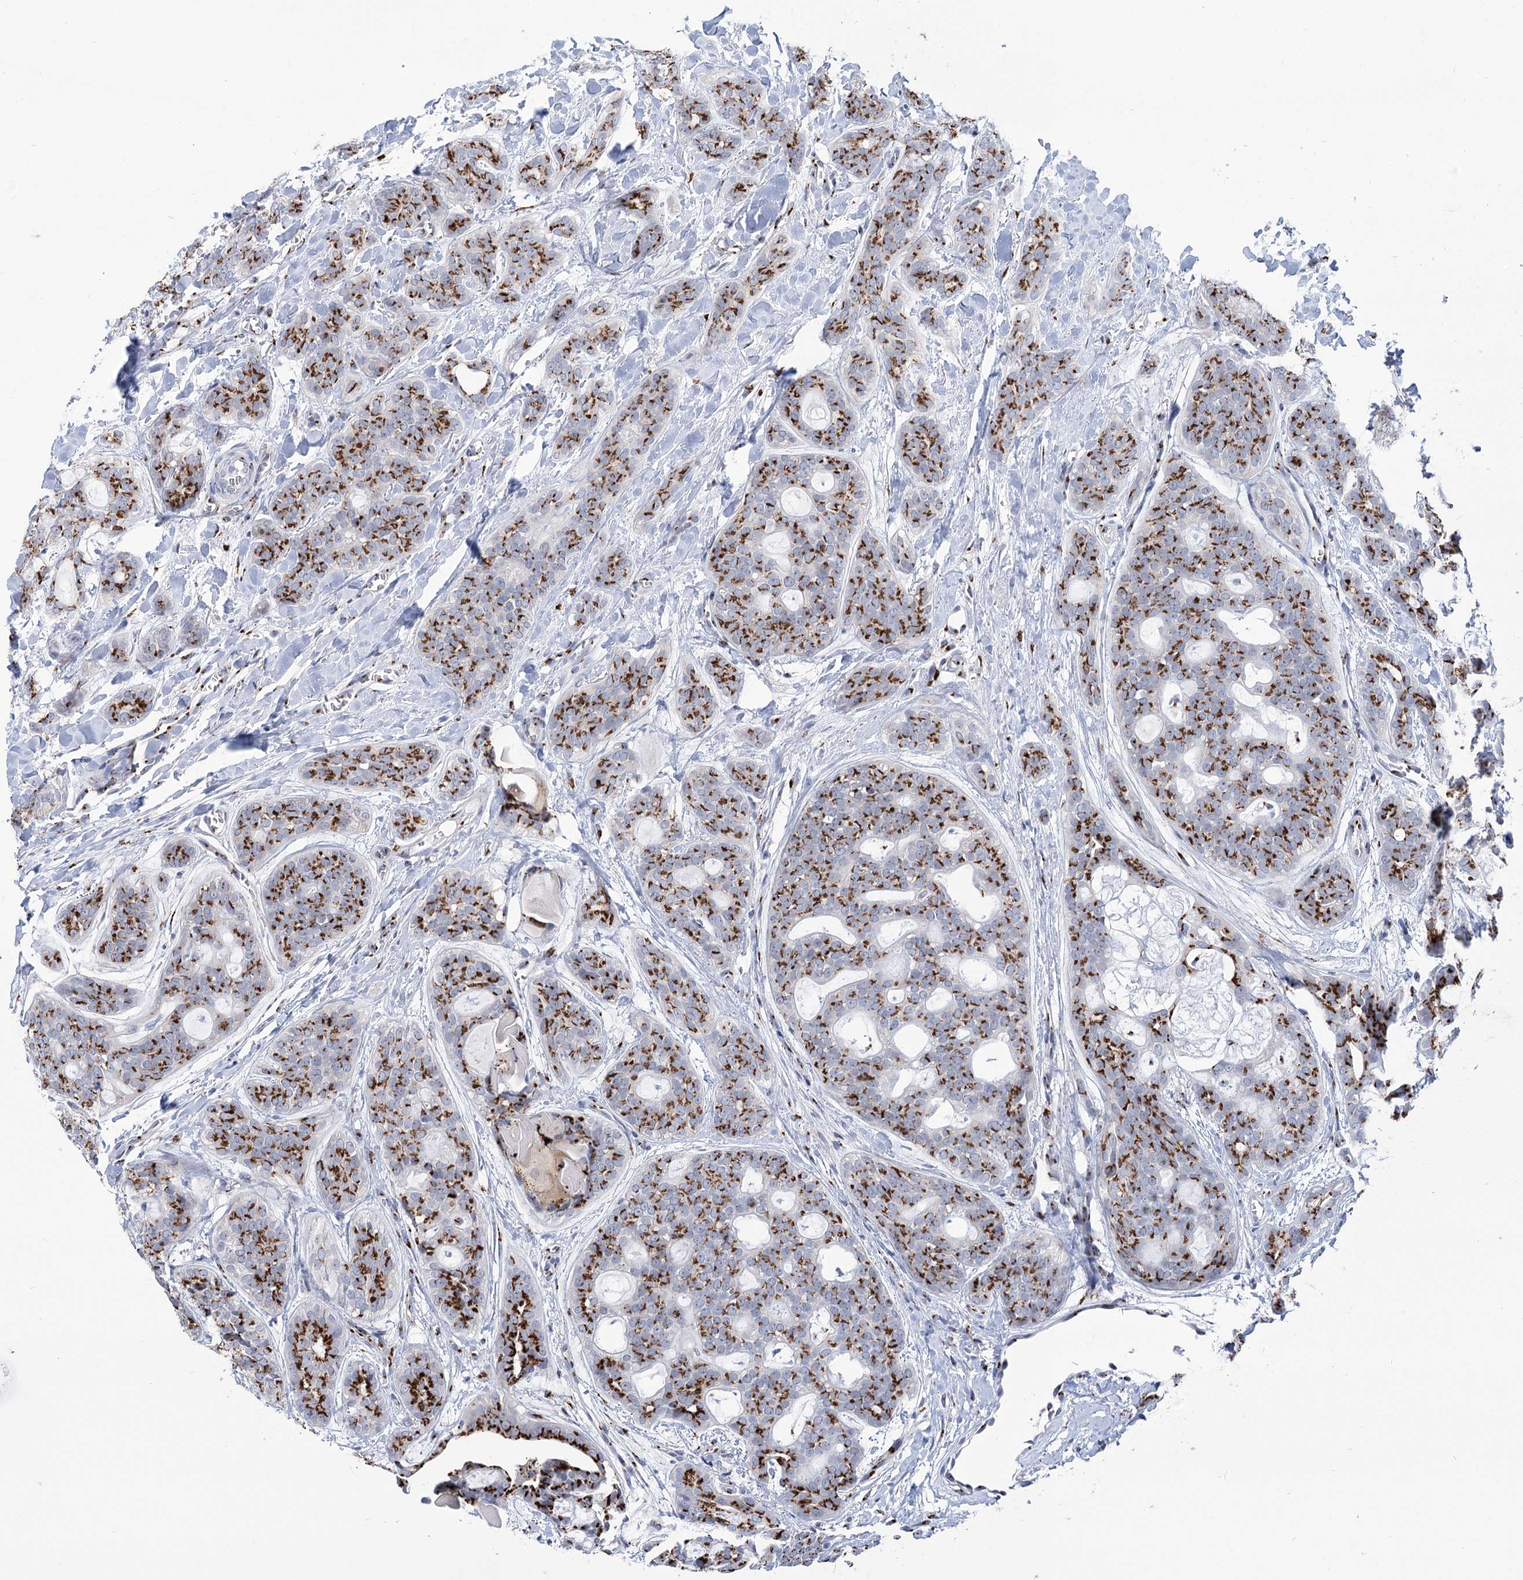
{"staining": {"intensity": "strong", "quantity": ">75%", "location": "cytoplasmic/membranous"}, "tissue": "head and neck cancer", "cell_type": "Tumor cells", "image_type": "cancer", "snomed": [{"axis": "morphology", "description": "Adenocarcinoma, NOS"}, {"axis": "topography", "description": "Head-Neck"}], "caption": "Head and neck cancer (adenocarcinoma) stained with DAB immunohistochemistry (IHC) demonstrates high levels of strong cytoplasmic/membranous positivity in approximately >75% of tumor cells.", "gene": "TMEM165", "patient": {"sex": "male", "age": 66}}